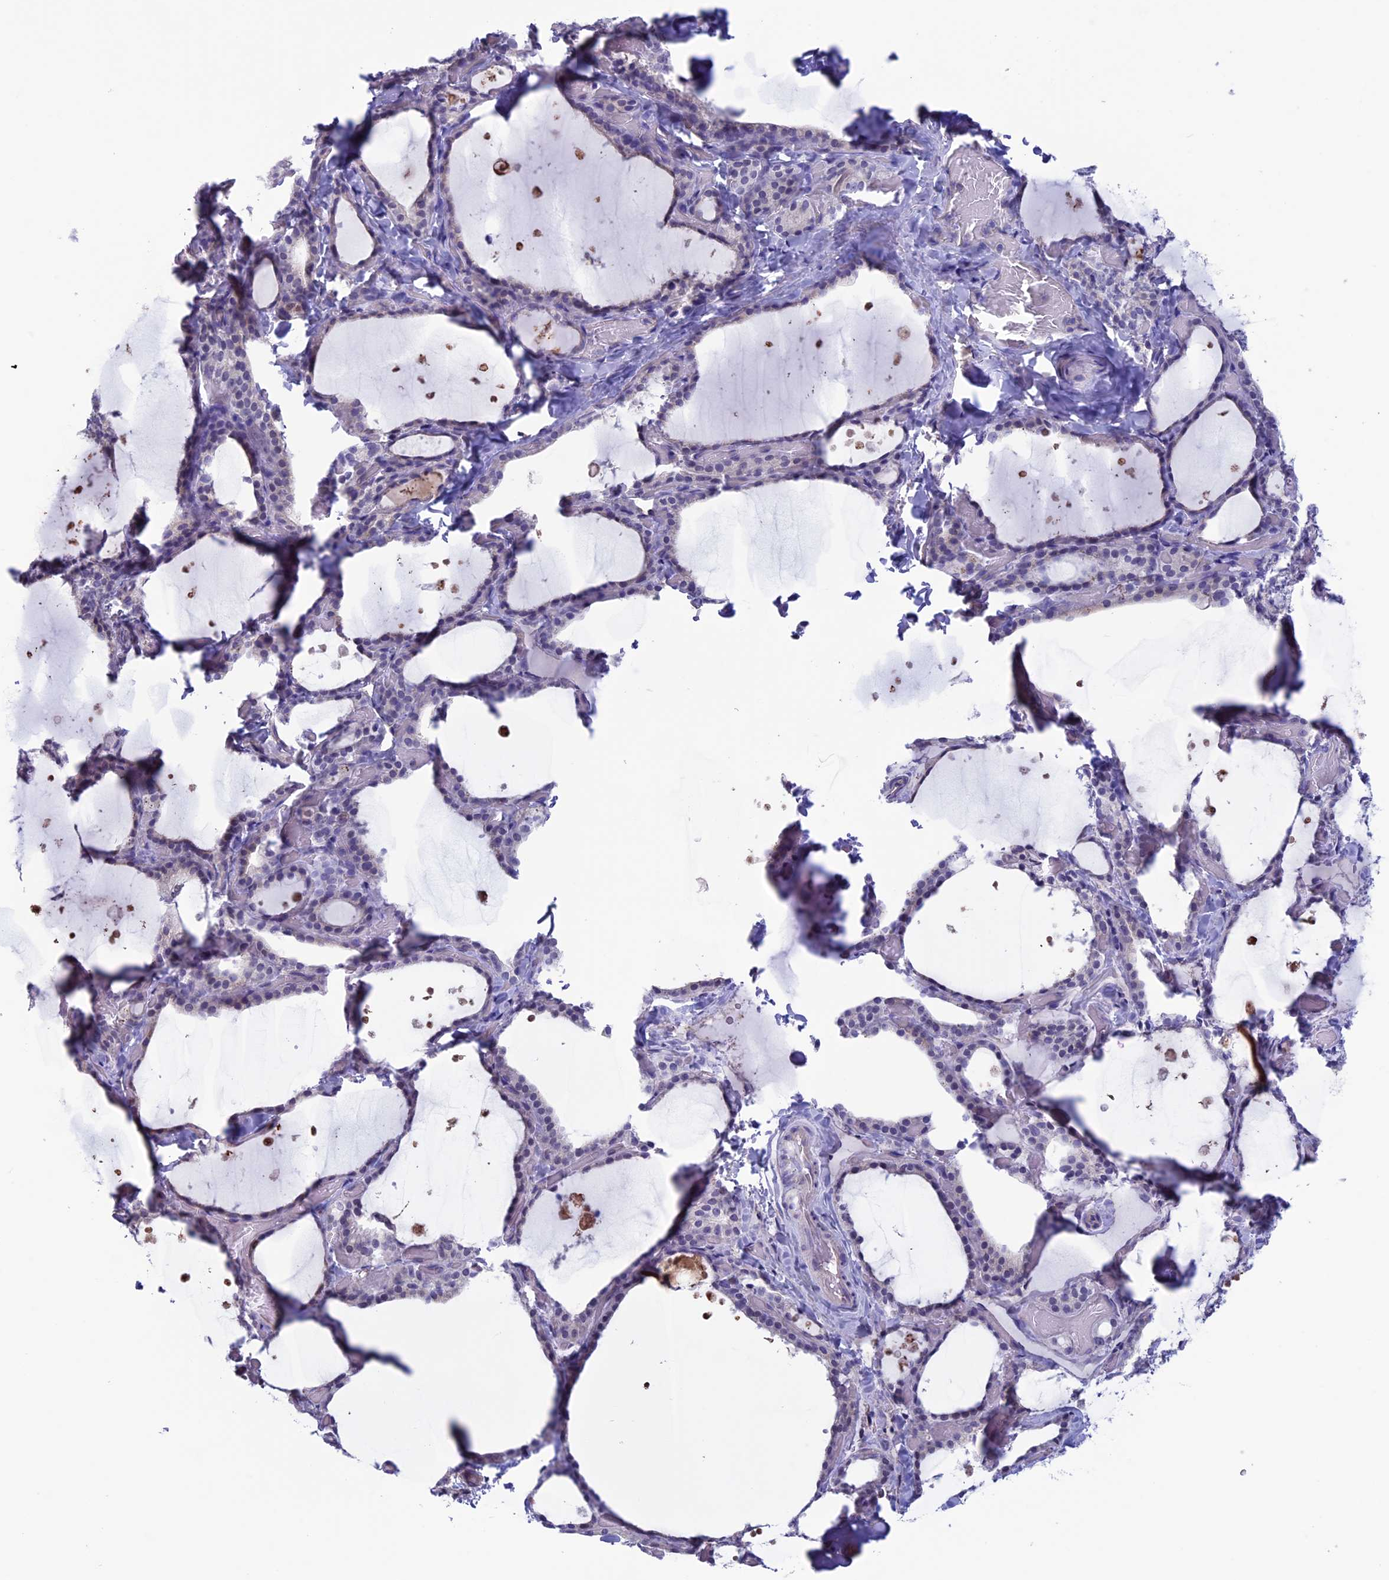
{"staining": {"intensity": "weak", "quantity": "<25%", "location": "cytoplasmic/membranous"}, "tissue": "thyroid gland", "cell_type": "Glandular cells", "image_type": "normal", "snomed": [{"axis": "morphology", "description": "Normal tissue, NOS"}, {"axis": "topography", "description": "Thyroid gland"}], "caption": "Photomicrograph shows no significant protein expression in glandular cells of normal thyroid gland. Nuclei are stained in blue.", "gene": "SLC1A6", "patient": {"sex": "female", "age": 44}}